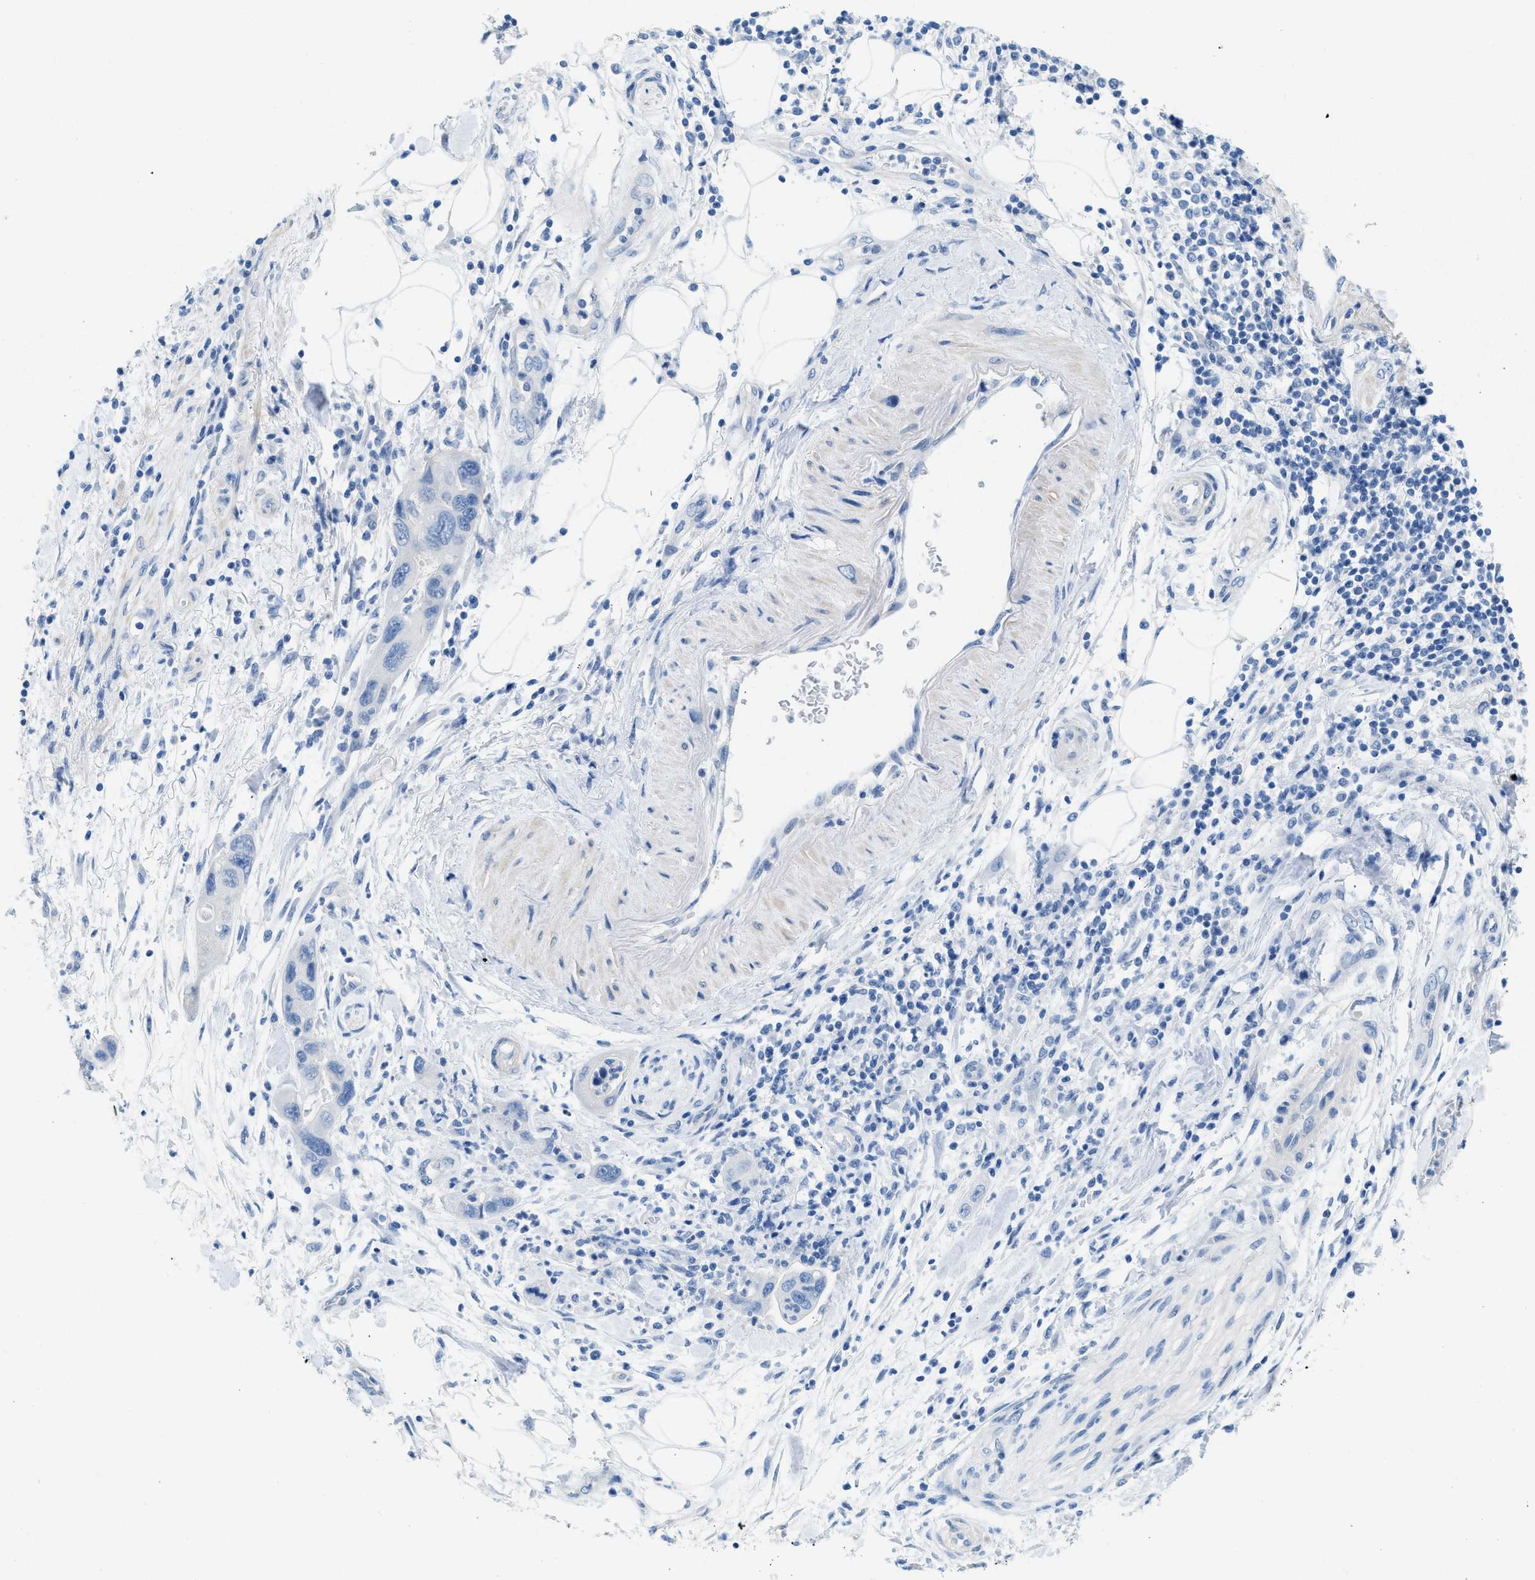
{"staining": {"intensity": "negative", "quantity": "none", "location": "none"}, "tissue": "pancreatic cancer", "cell_type": "Tumor cells", "image_type": "cancer", "snomed": [{"axis": "morphology", "description": "Normal tissue, NOS"}, {"axis": "morphology", "description": "Adenocarcinoma, NOS"}, {"axis": "topography", "description": "Pancreas"}], "caption": "A micrograph of pancreatic adenocarcinoma stained for a protein shows no brown staining in tumor cells.", "gene": "SPAM1", "patient": {"sex": "female", "age": 71}}